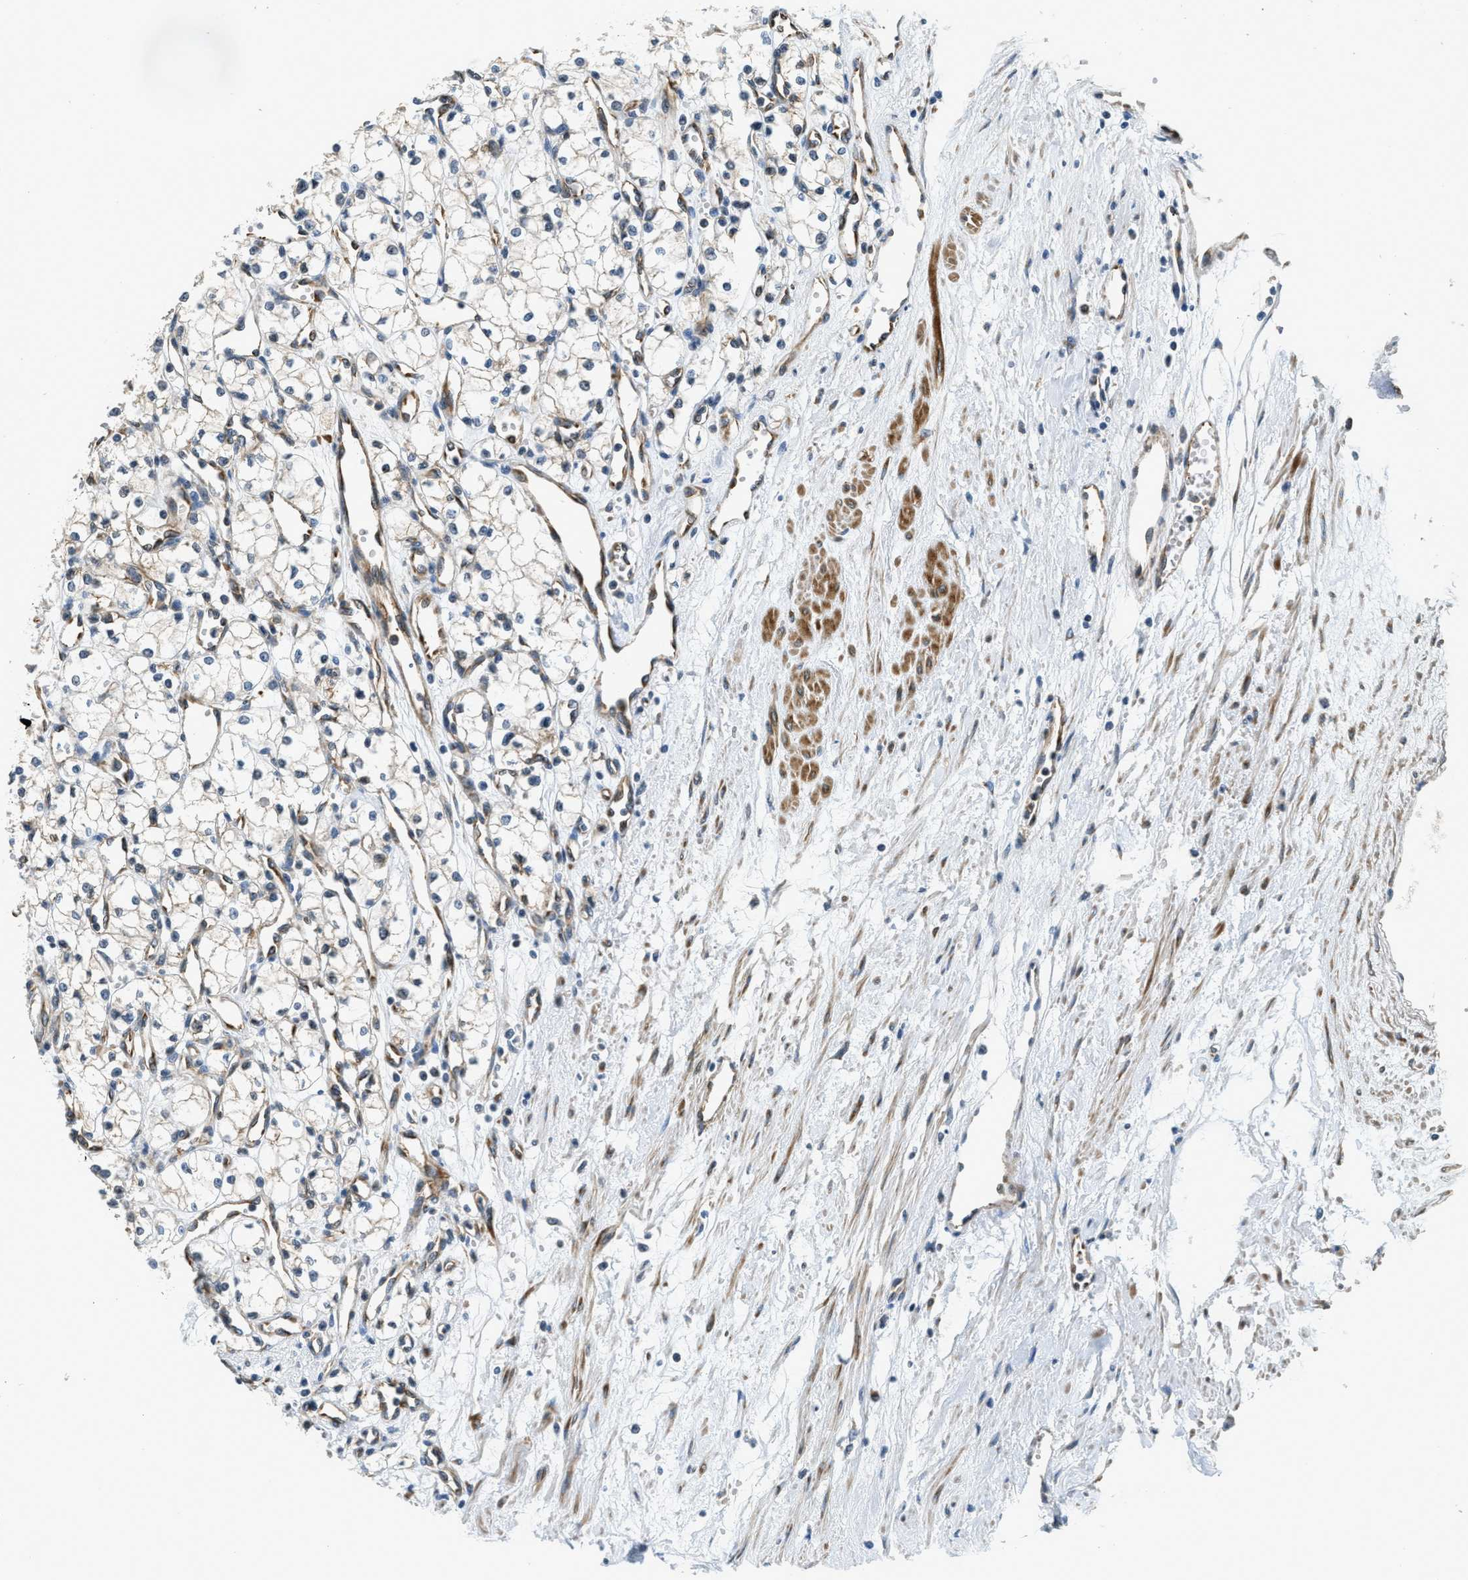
{"staining": {"intensity": "weak", "quantity": "<25%", "location": "cytoplasmic/membranous"}, "tissue": "renal cancer", "cell_type": "Tumor cells", "image_type": "cancer", "snomed": [{"axis": "morphology", "description": "Adenocarcinoma, NOS"}, {"axis": "topography", "description": "Kidney"}], "caption": "Renal adenocarcinoma was stained to show a protein in brown. There is no significant positivity in tumor cells.", "gene": "ALOX12", "patient": {"sex": "male", "age": 59}}